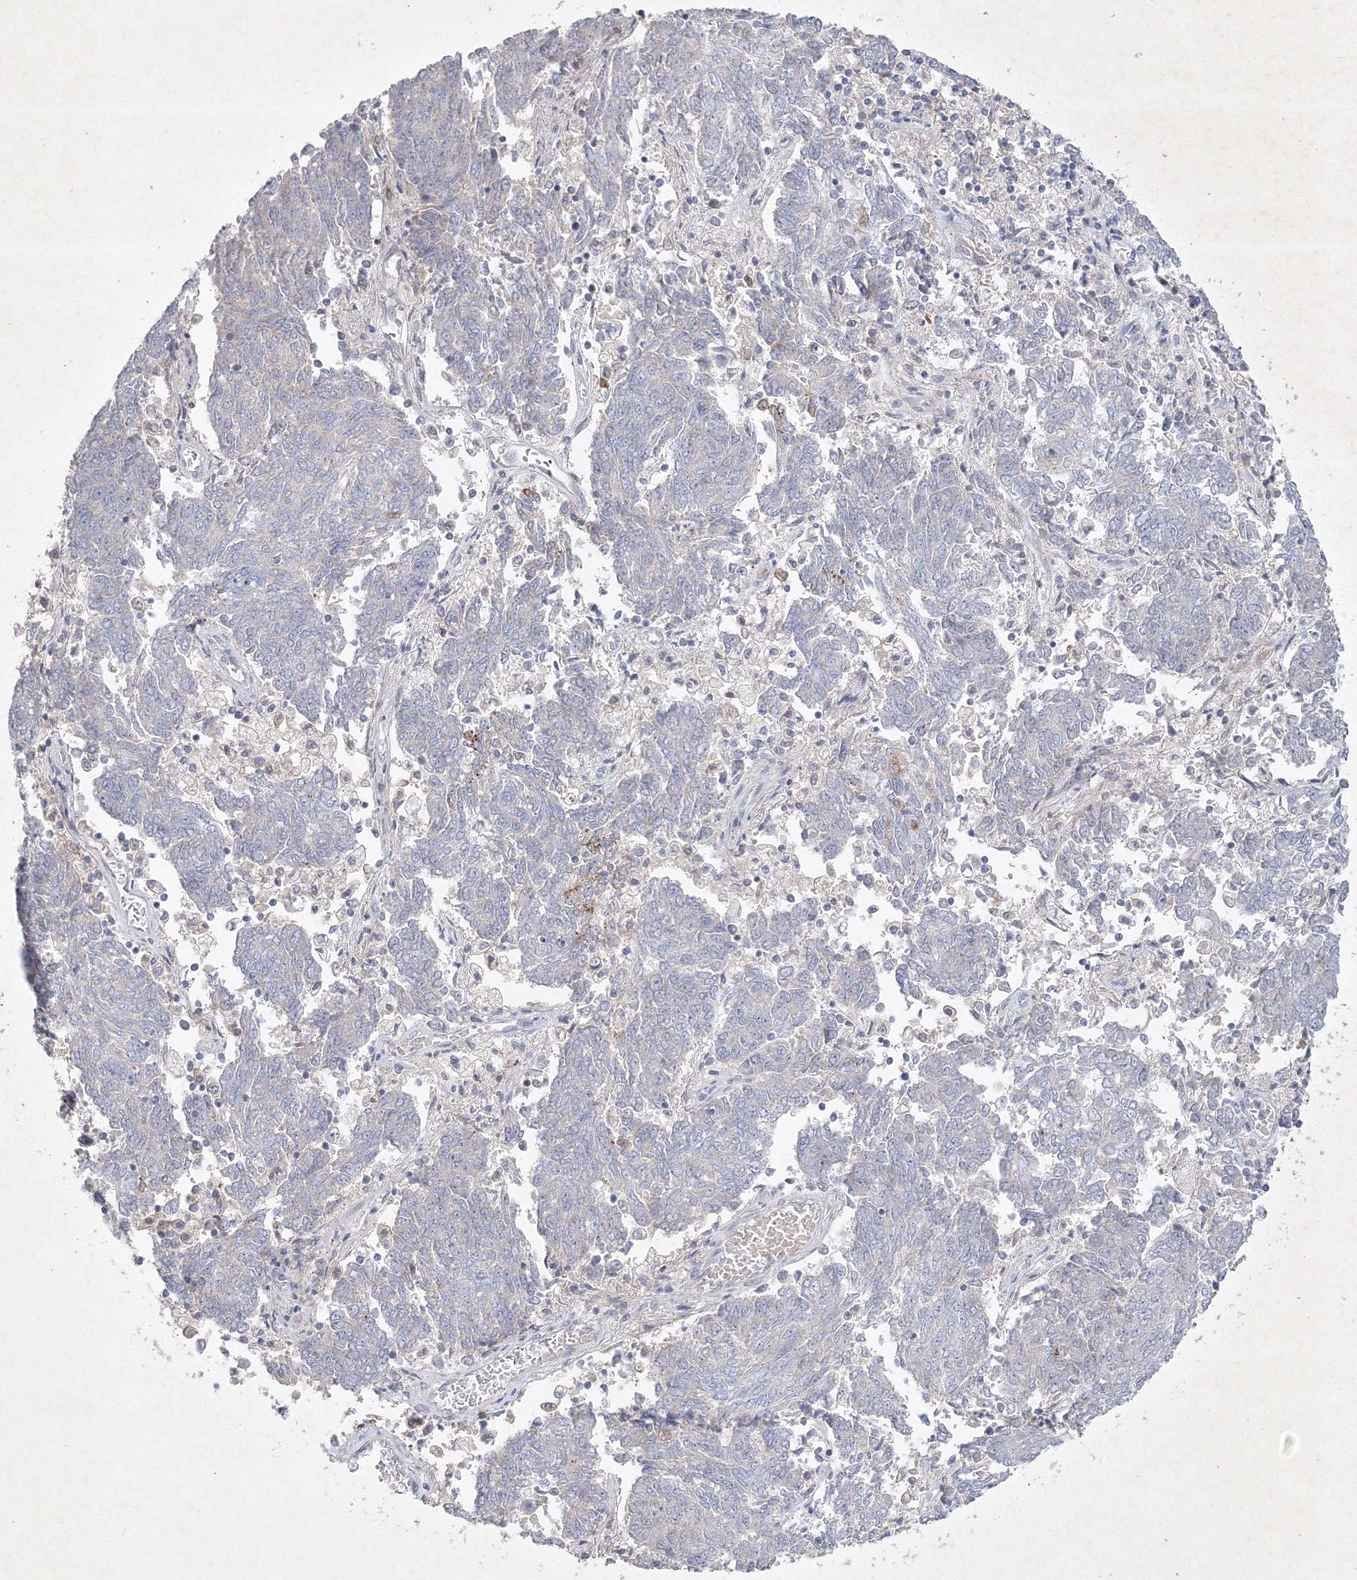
{"staining": {"intensity": "negative", "quantity": "none", "location": "none"}, "tissue": "endometrial cancer", "cell_type": "Tumor cells", "image_type": "cancer", "snomed": [{"axis": "morphology", "description": "Adenocarcinoma, NOS"}, {"axis": "topography", "description": "Endometrium"}], "caption": "Immunohistochemical staining of human endometrial cancer exhibits no significant expression in tumor cells.", "gene": "CXXC4", "patient": {"sex": "female", "age": 80}}